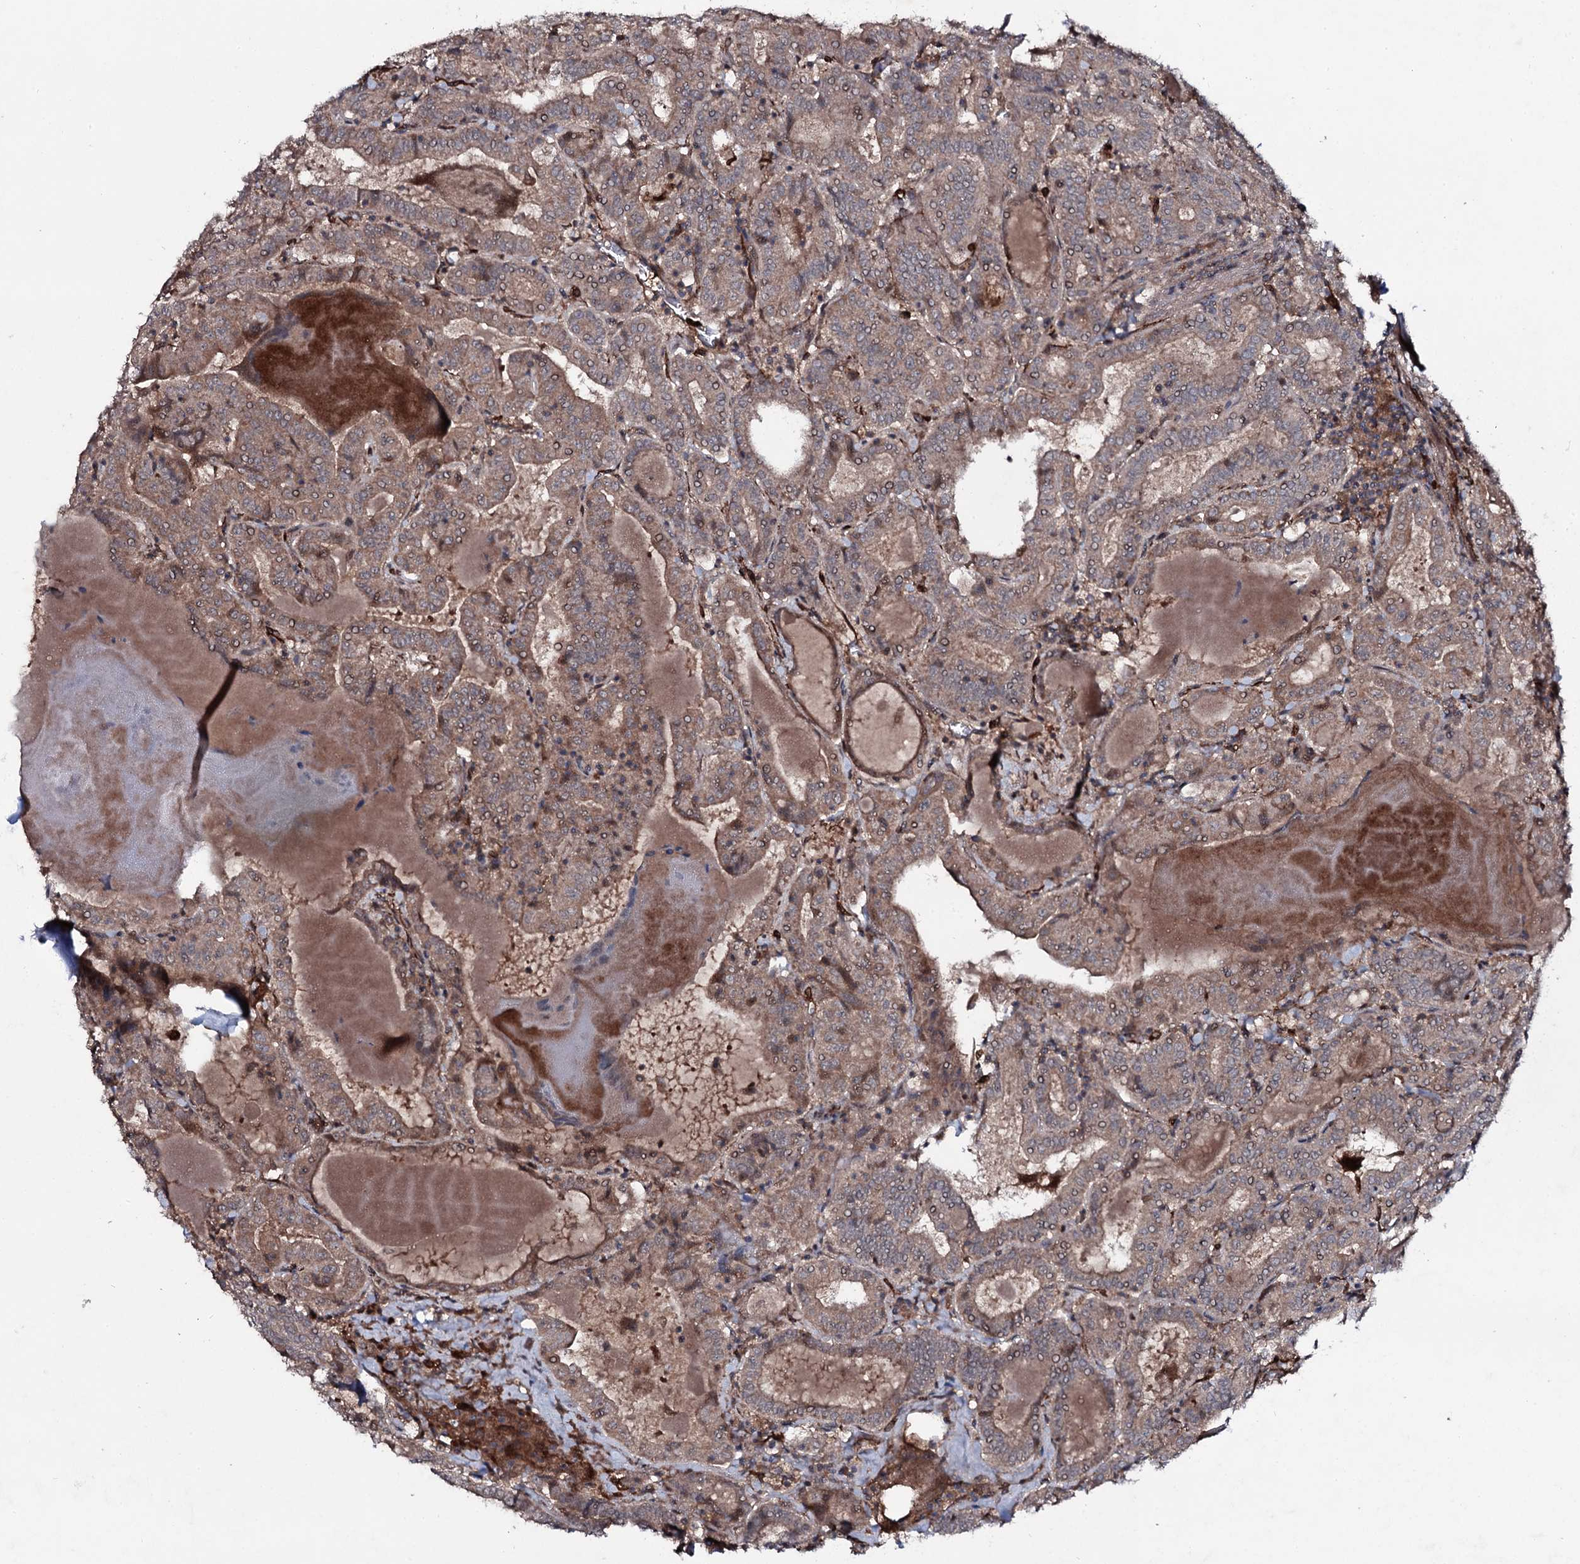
{"staining": {"intensity": "moderate", "quantity": ">75%", "location": "cytoplasmic/membranous"}, "tissue": "thyroid cancer", "cell_type": "Tumor cells", "image_type": "cancer", "snomed": [{"axis": "morphology", "description": "Papillary adenocarcinoma, NOS"}, {"axis": "topography", "description": "Thyroid gland"}], "caption": "Immunohistochemistry (IHC) micrograph of neoplastic tissue: thyroid papillary adenocarcinoma stained using immunohistochemistry (IHC) demonstrates medium levels of moderate protein expression localized specifically in the cytoplasmic/membranous of tumor cells, appearing as a cytoplasmic/membranous brown color.", "gene": "SNAP23", "patient": {"sex": "female", "age": 72}}